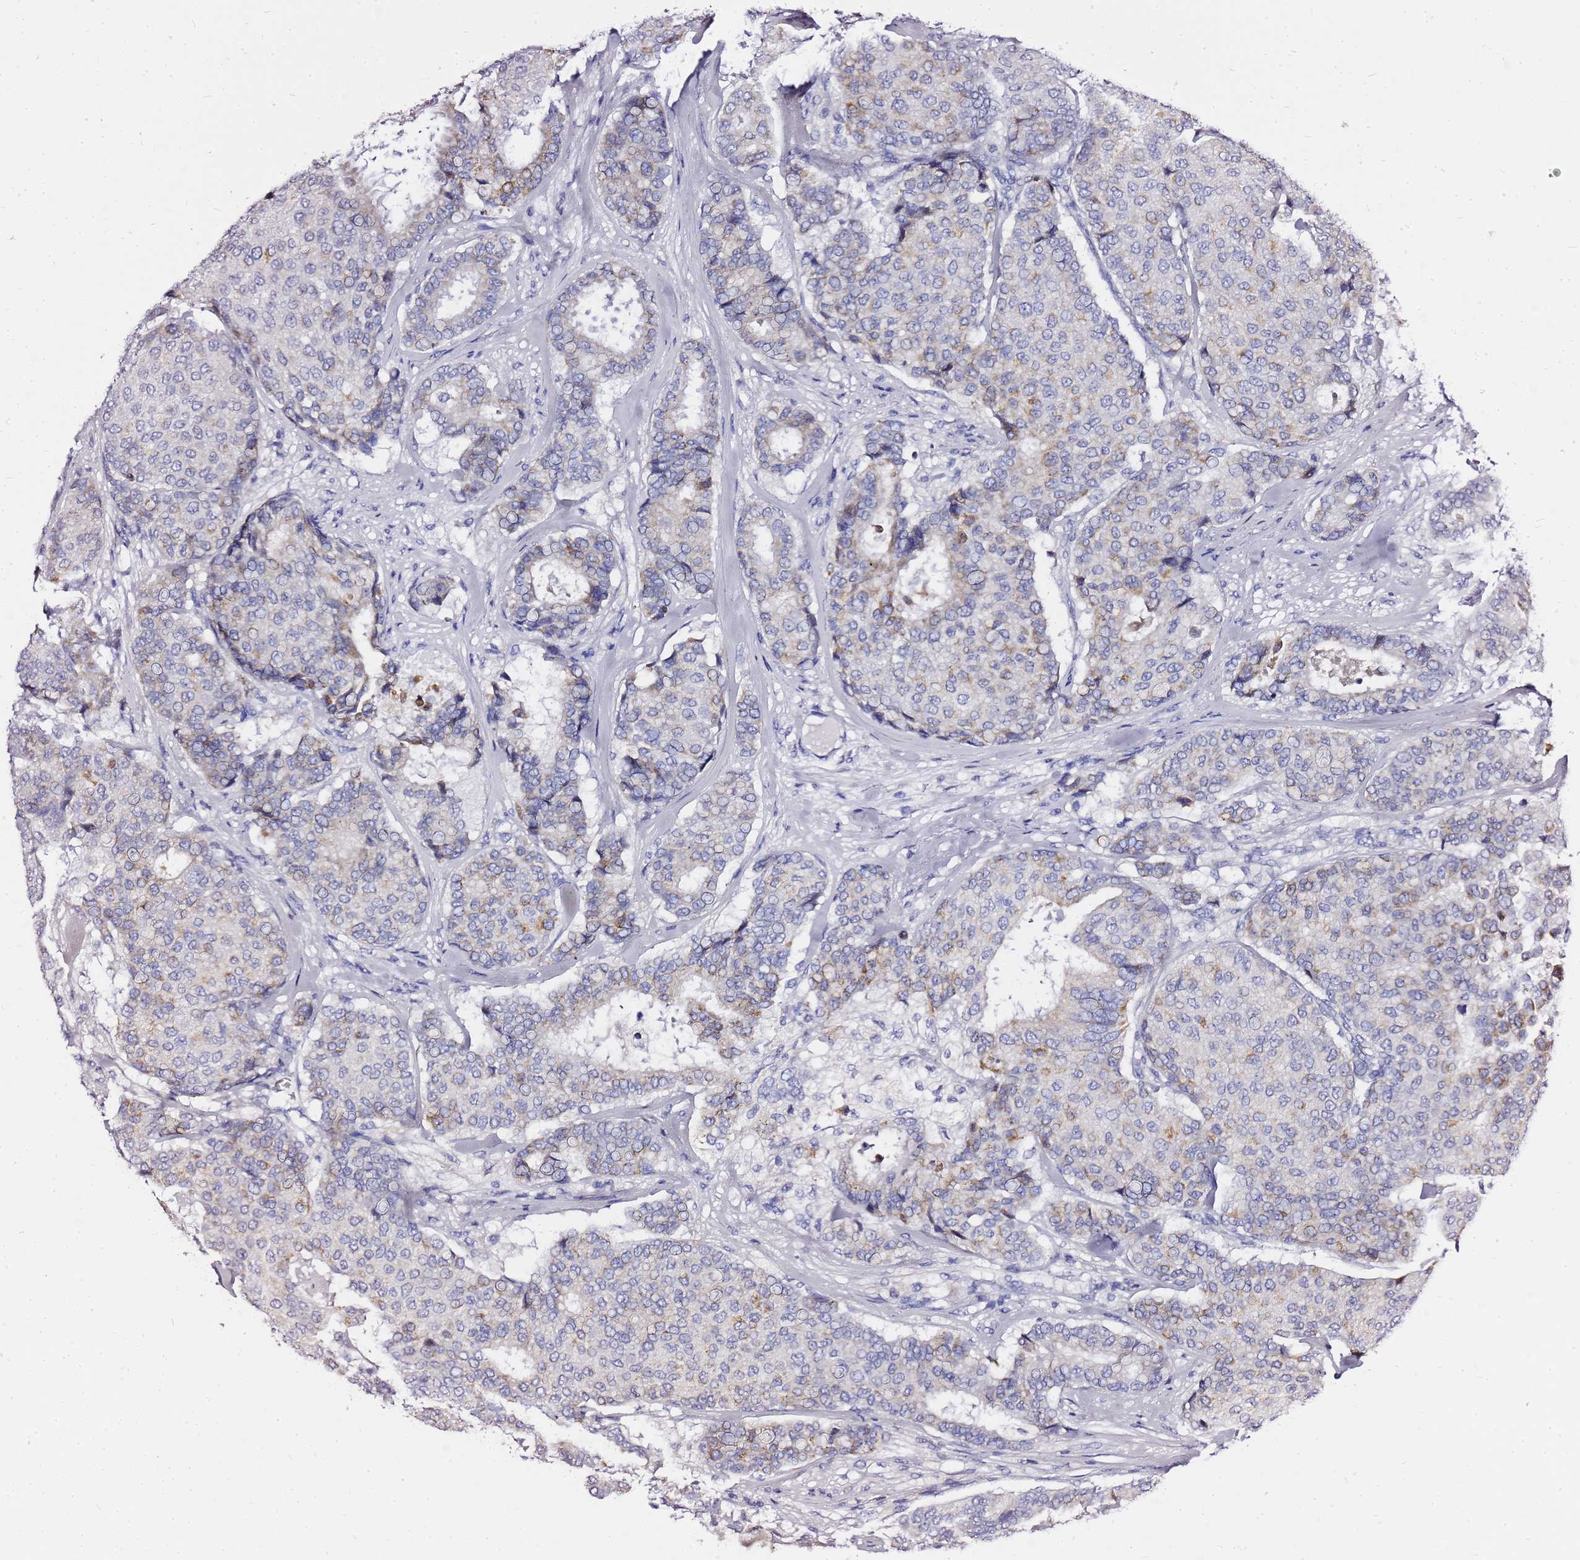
{"staining": {"intensity": "weak", "quantity": "<25%", "location": "cytoplasmic/membranous"}, "tissue": "breast cancer", "cell_type": "Tumor cells", "image_type": "cancer", "snomed": [{"axis": "morphology", "description": "Duct carcinoma"}, {"axis": "topography", "description": "Breast"}], "caption": "Immunohistochemistry (IHC) image of neoplastic tissue: human breast cancer (intraductal carcinoma) stained with DAB (3,3'-diaminobenzidine) reveals no significant protein expression in tumor cells. (Immunohistochemistry (IHC), brightfield microscopy, high magnification).", "gene": "OR52E2", "patient": {"sex": "female", "age": 75}}